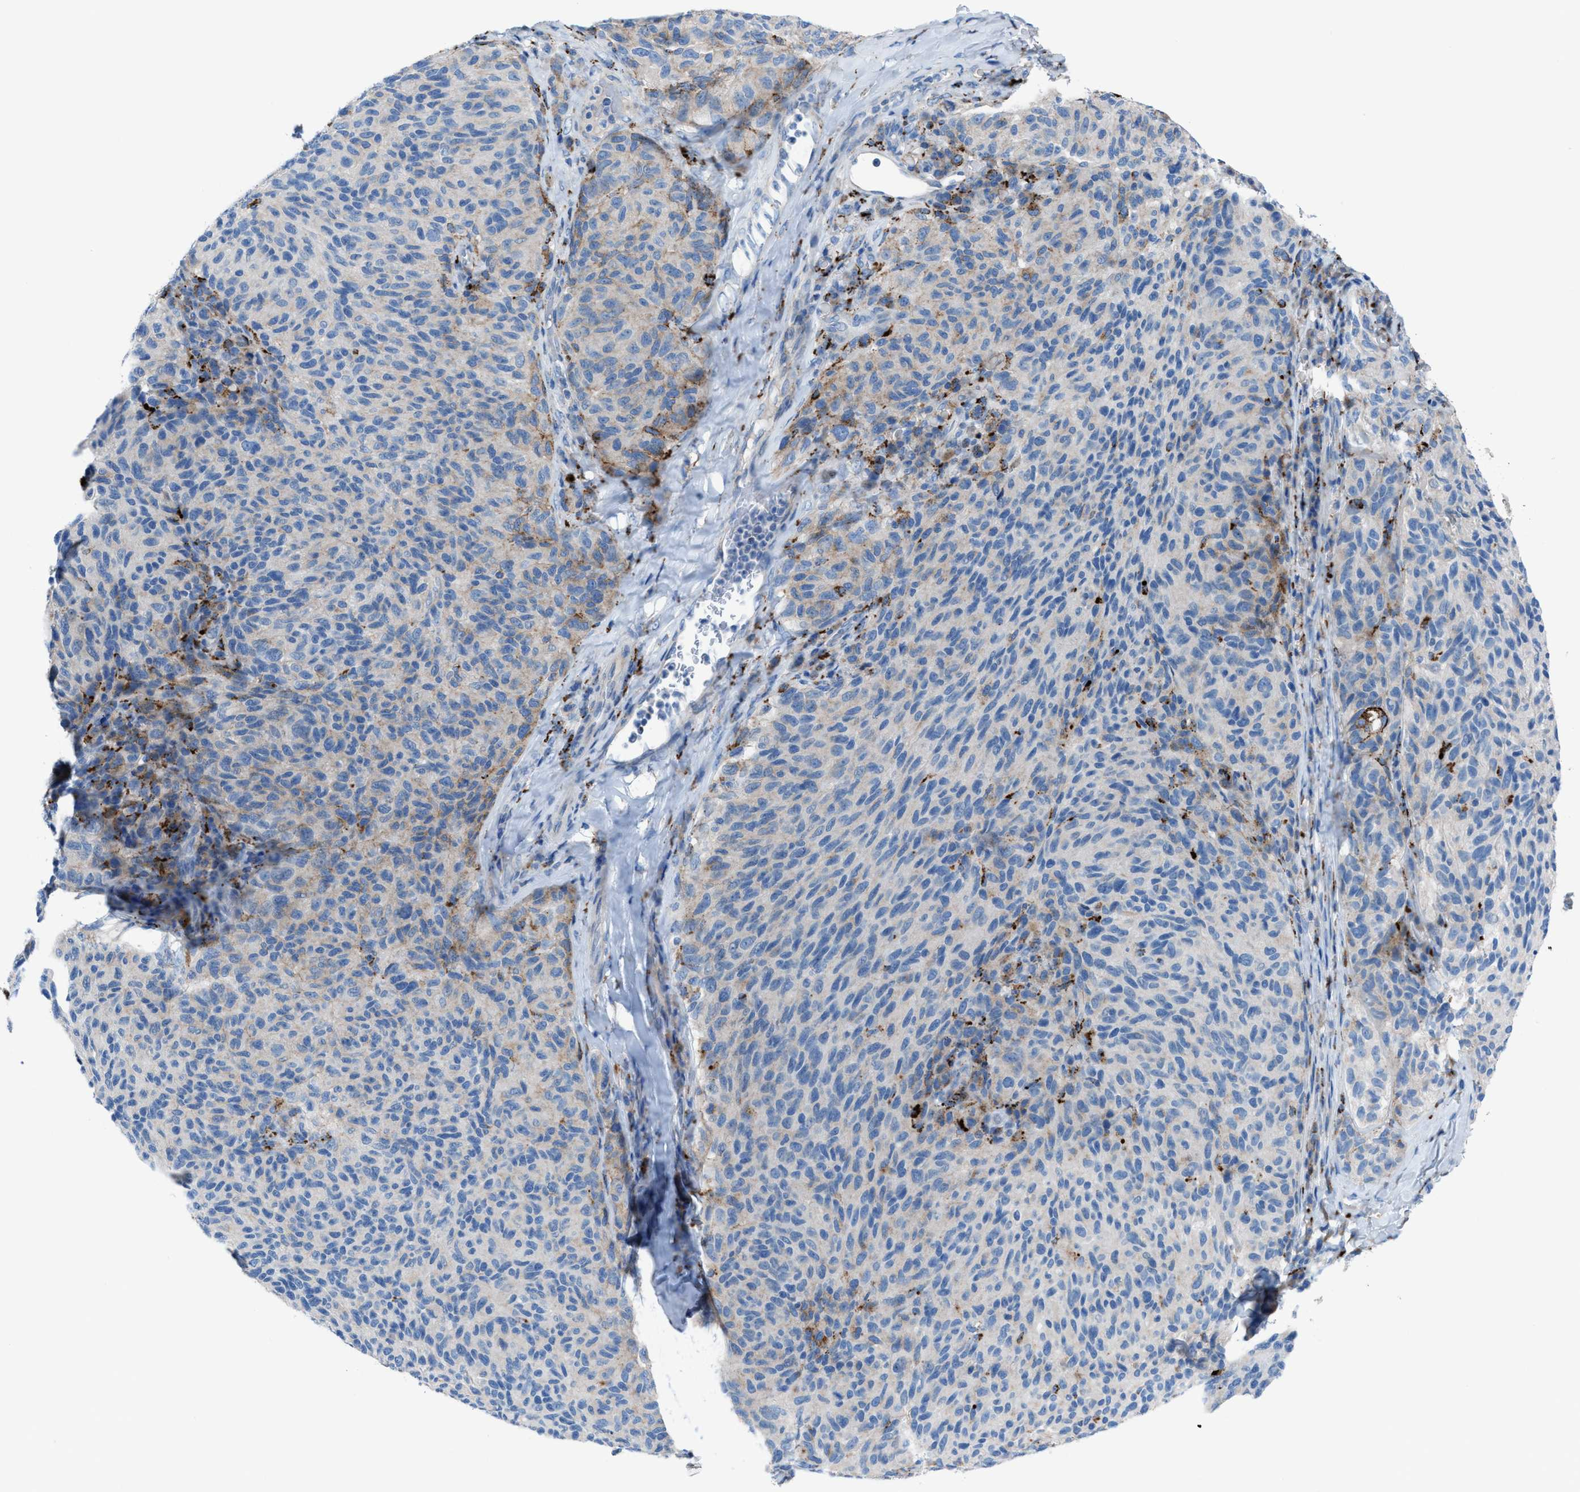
{"staining": {"intensity": "weak", "quantity": "<25%", "location": "cytoplasmic/membranous"}, "tissue": "melanoma", "cell_type": "Tumor cells", "image_type": "cancer", "snomed": [{"axis": "morphology", "description": "Malignant melanoma, NOS"}, {"axis": "topography", "description": "Skin"}], "caption": "Photomicrograph shows no significant protein staining in tumor cells of melanoma. (Stains: DAB (3,3'-diaminobenzidine) immunohistochemistry with hematoxylin counter stain, Microscopy: brightfield microscopy at high magnification).", "gene": "CD1B", "patient": {"sex": "female", "age": 73}}